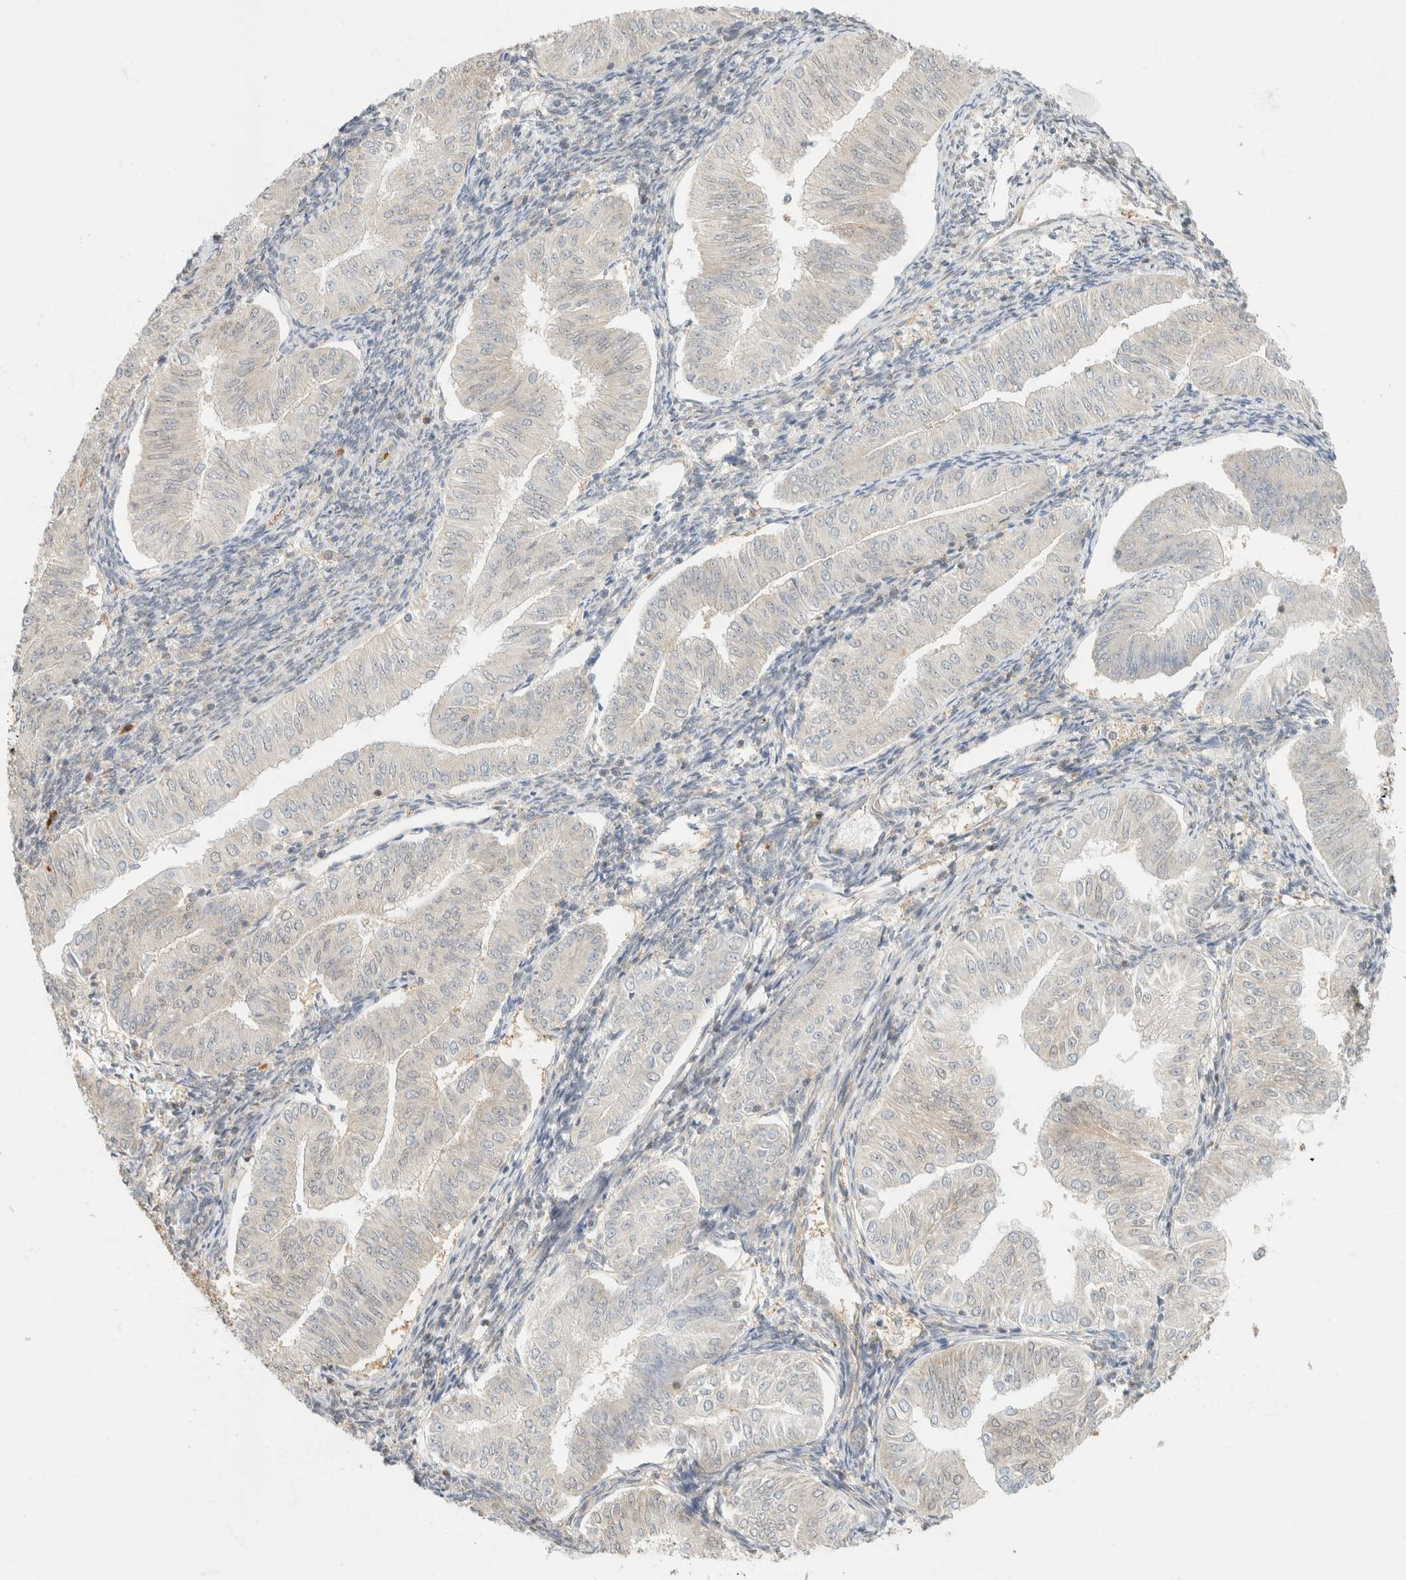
{"staining": {"intensity": "negative", "quantity": "none", "location": "none"}, "tissue": "endometrial cancer", "cell_type": "Tumor cells", "image_type": "cancer", "snomed": [{"axis": "morphology", "description": "Normal tissue, NOS"}, {"axis": "morphology", "description": "Adenocarcinoma, NOS"}, {"axis": "topography", "description": "Endometrium"}], "caption": "A high-resolution micrograph shows immunohistochemistry staining of endometrial adenocarcinoma, which displays no significant positivity in tumor cells. Nuclei are stained in blue.", "gene": "GPI", "patient": {"sex": "female", "age": 53}}